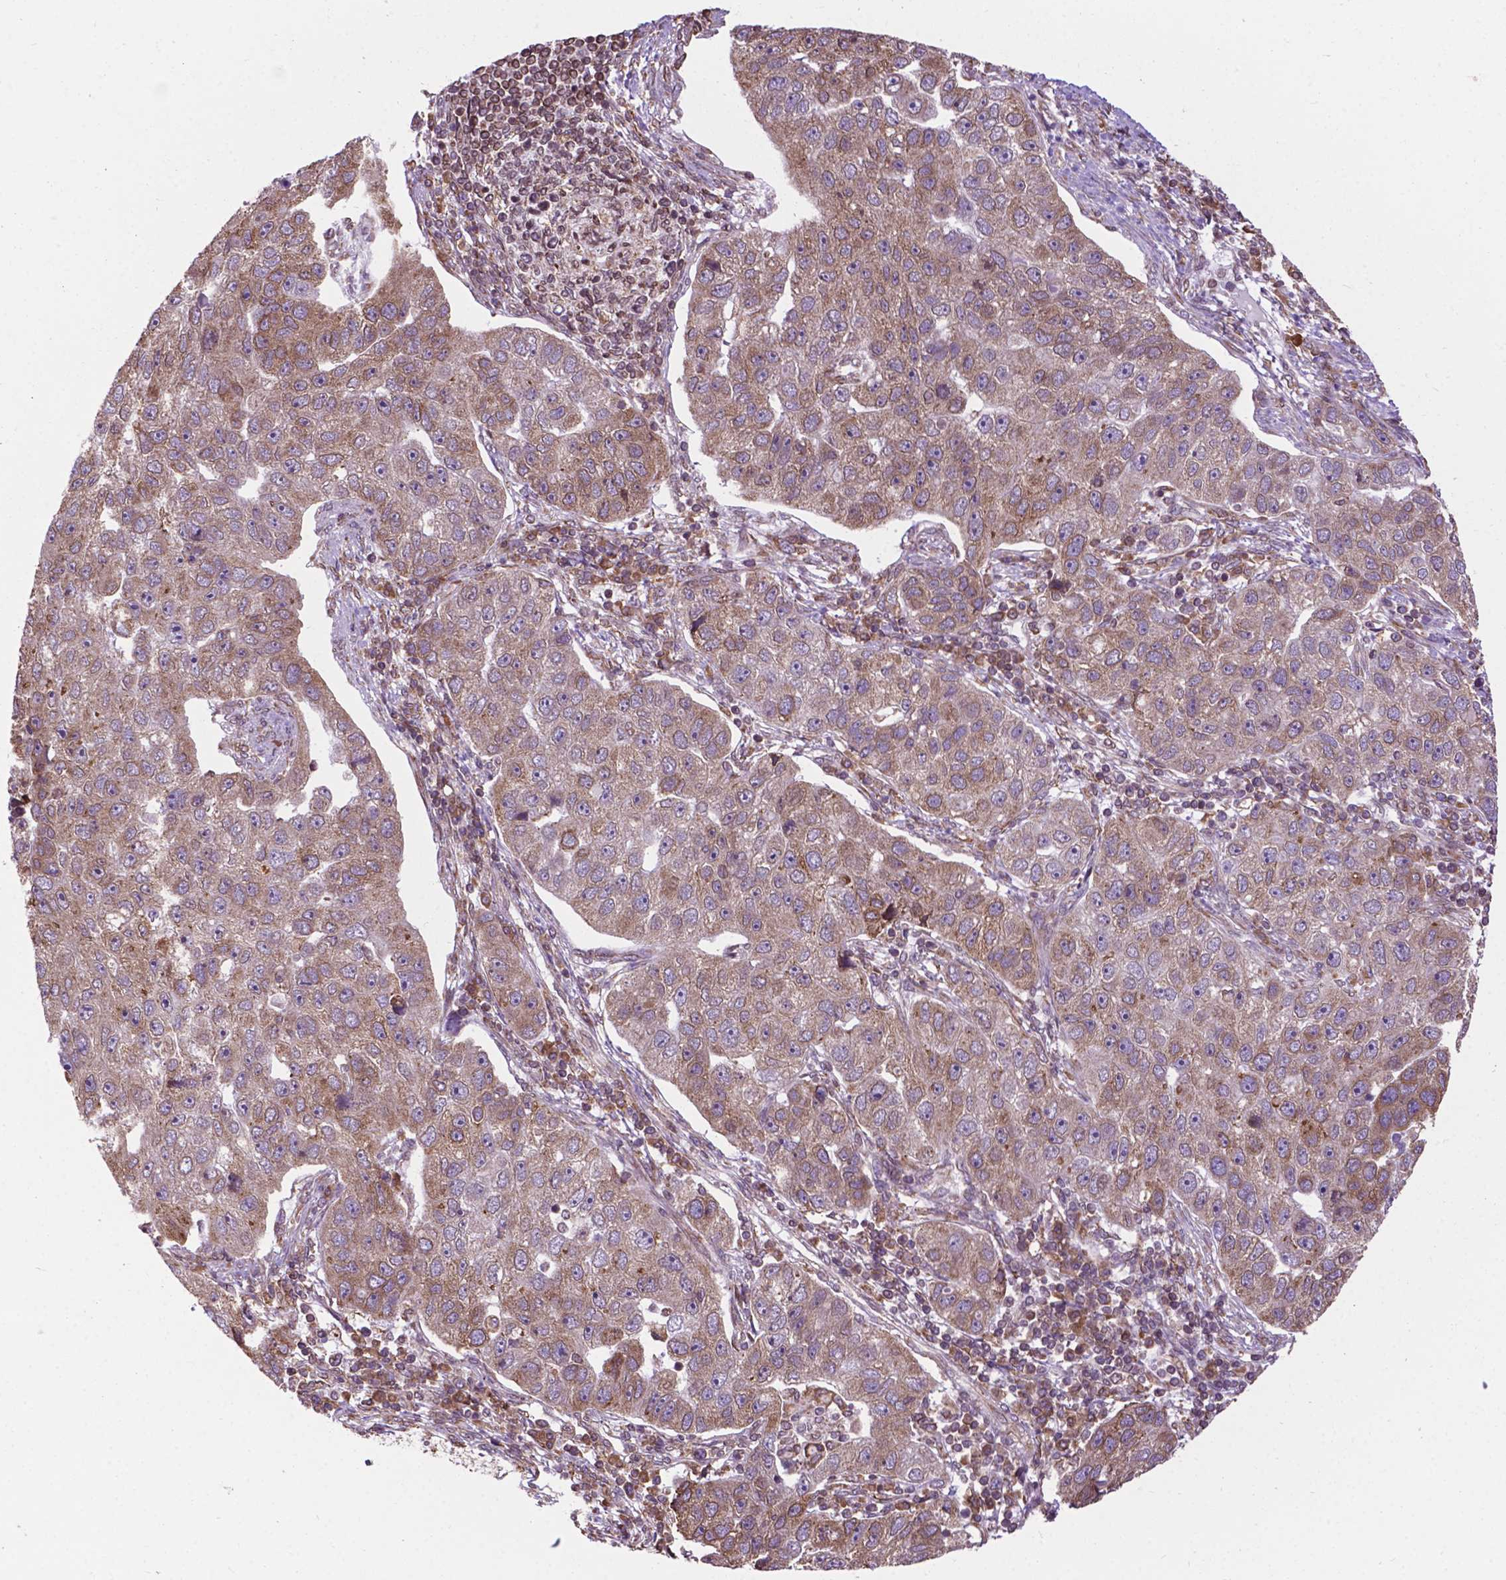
{"staining": {"intensity": "weak", "quantity": "<25%", "location": "cytoplasmic/membranous"}, "tissue": "pancreatic cancer", "cell_type": "Tumor cells", "image_type": "cancer", "snomed": [{"axis": "morphology", "description": "Adenocarcinoma, NOS"}, {"axis": "topography", "description": "Pancreas"}], "caption": "Immunohistochemistry (IHC) micrograph of neoplastic tissue: human pancreatic cancer stained with DAB shows no significant protein positivity in tumor cells.", "gene": "GANAB", "patient": {"sex": "female", "age": 61}}